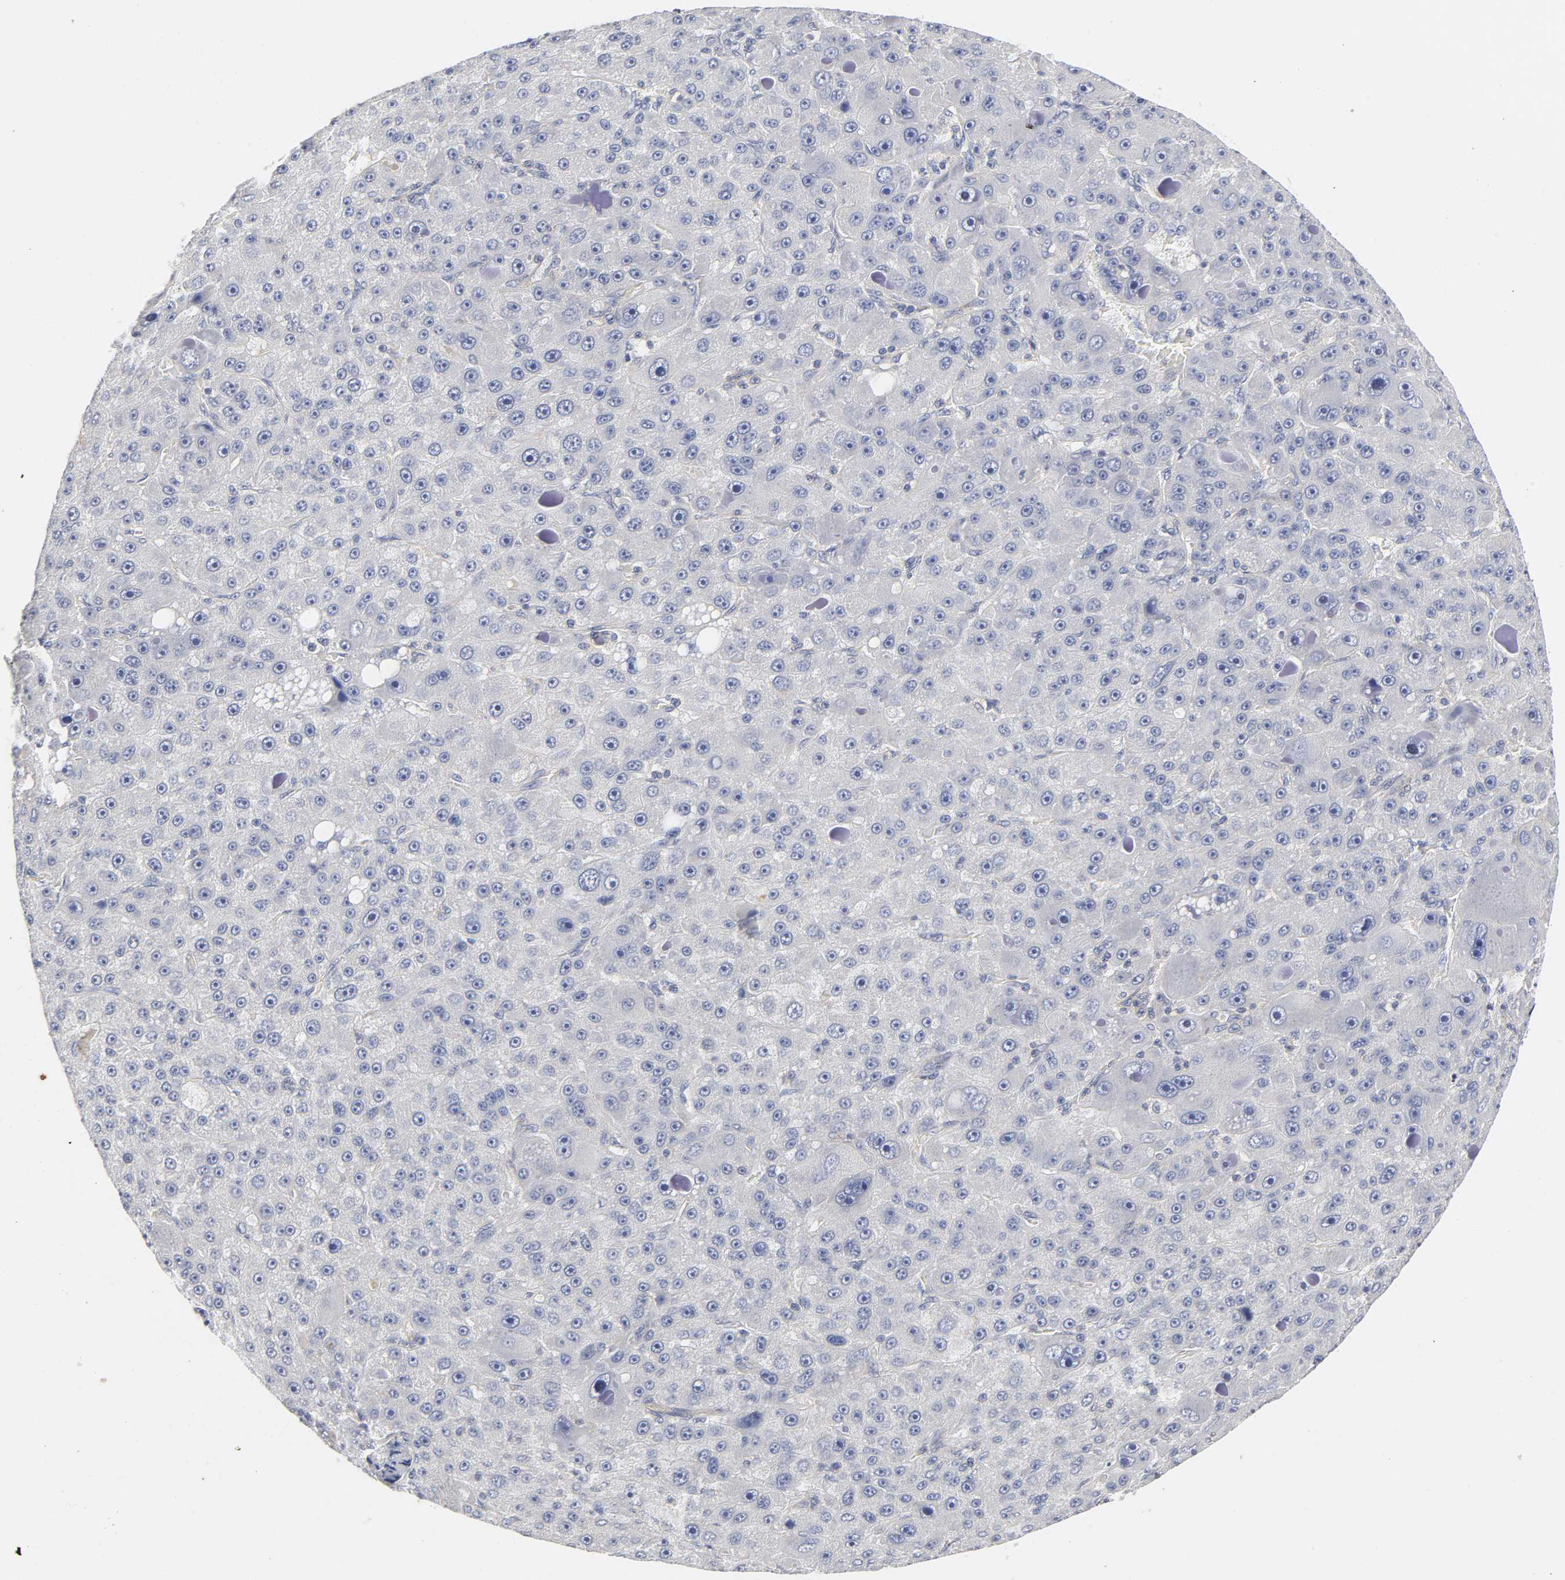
{"staining": {"intensity": "negative", "quantity": "none", "location": "none"}, "tissue": "liver cancer", "cell_type": "Tumor cells", "image_type": "cancer", "snomed": [{"axis": "morphology", "description": "Carcinoma, Hepatocellular, NOS"}, {"axis": "topography", "description": "Liver"}], "caption": "Liver cancer stained for a protein using immunohistochemistry (IHC) demonstrates no expression tumor cells.", "gene": "ROCK1", "patient": {"sex": "male", "age": 76}}